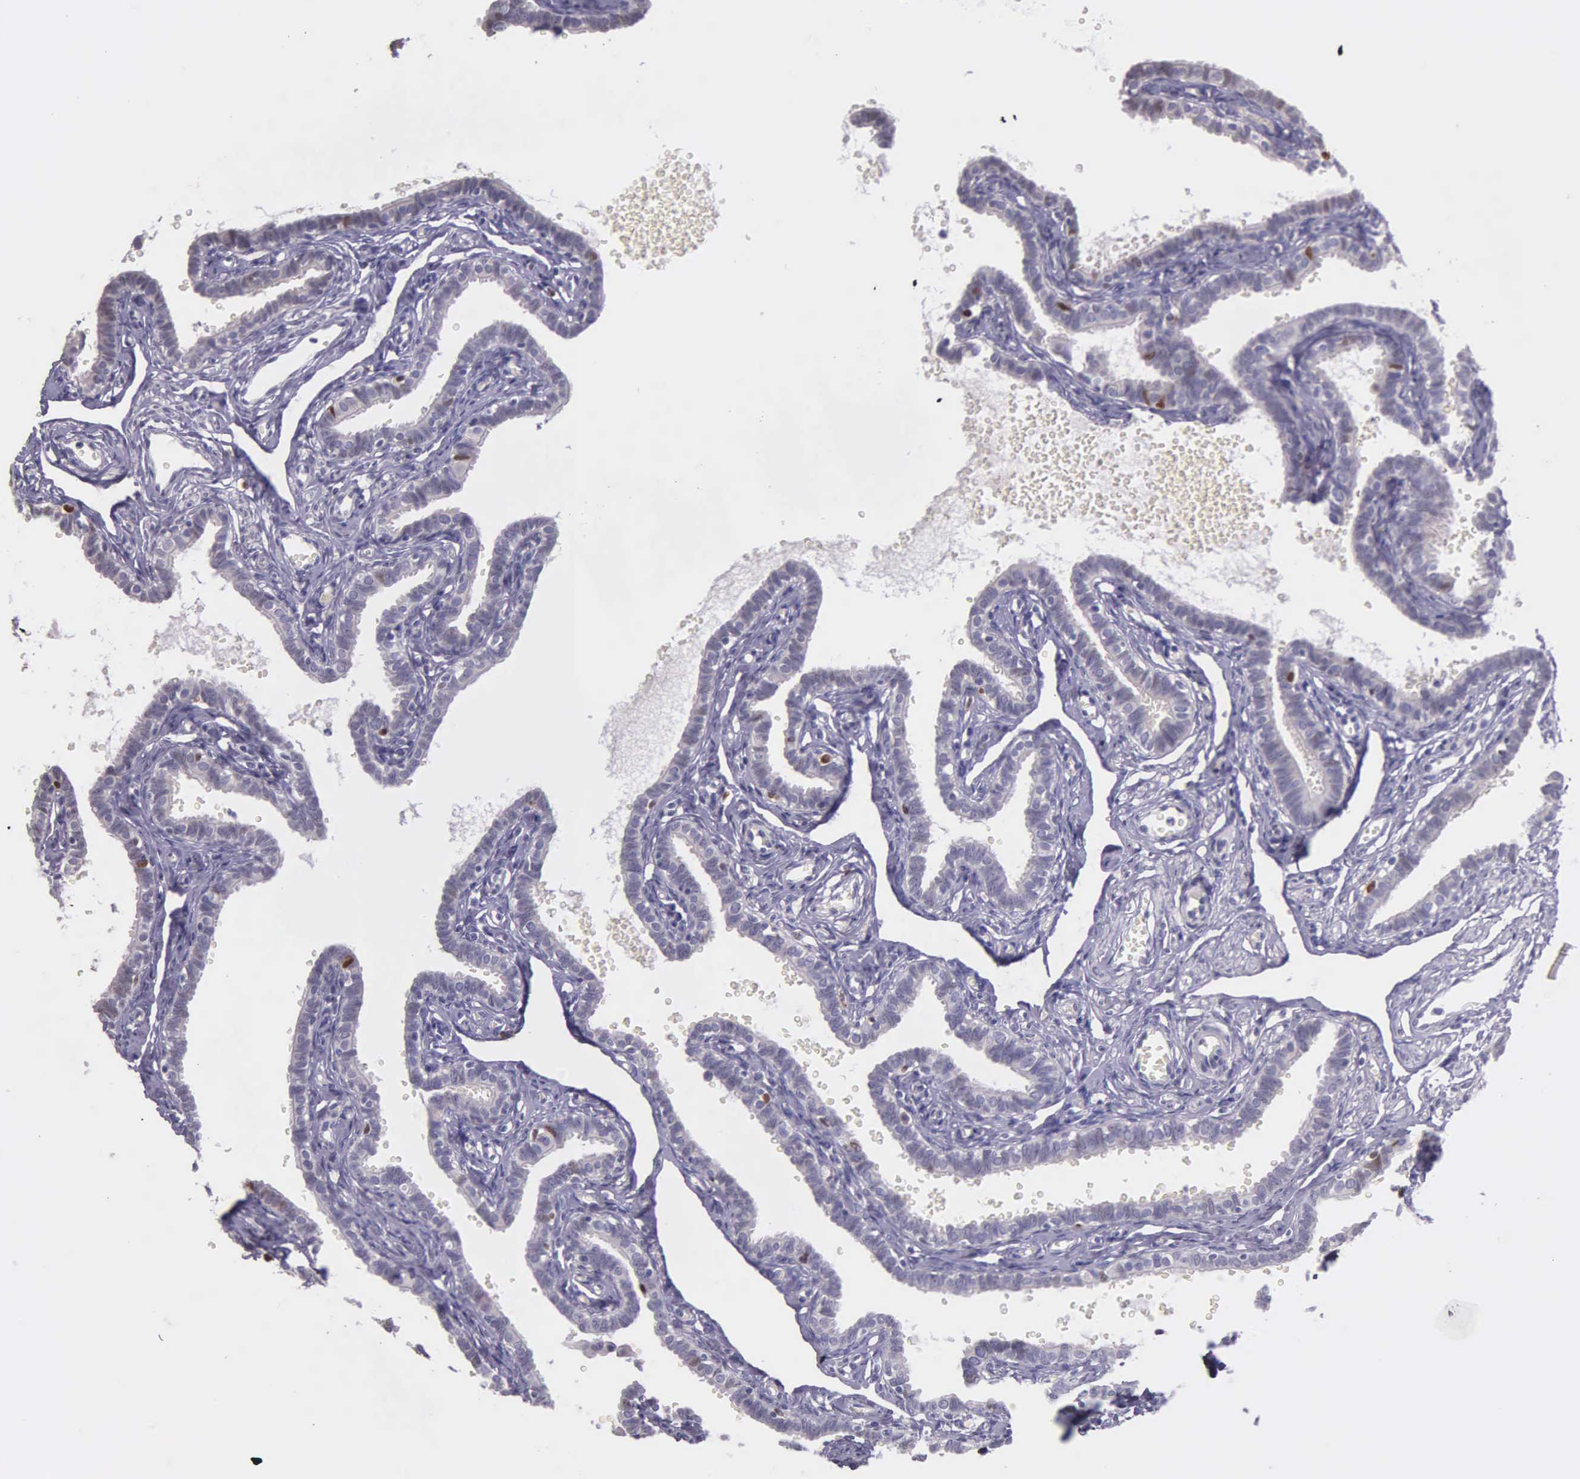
{"staining": {"intensity": "negative", "quantity": "none", "location": "none"}, "tissue": "fallopian tube", "cell_type": "Glandular cells", "image_type": "normal", "snomed": [{"axis": "morphology", "description": "Normal tissue, NOS"}, {"axis": "topography", "description": "Fallopian tube"}], "caption": "DAB immunohistochemical staining of unremarkable fallopian tube exhibits no significant staining in glandular cells.", "gene": "MCM5", "patient": {"sex": "female", "age": 35}}